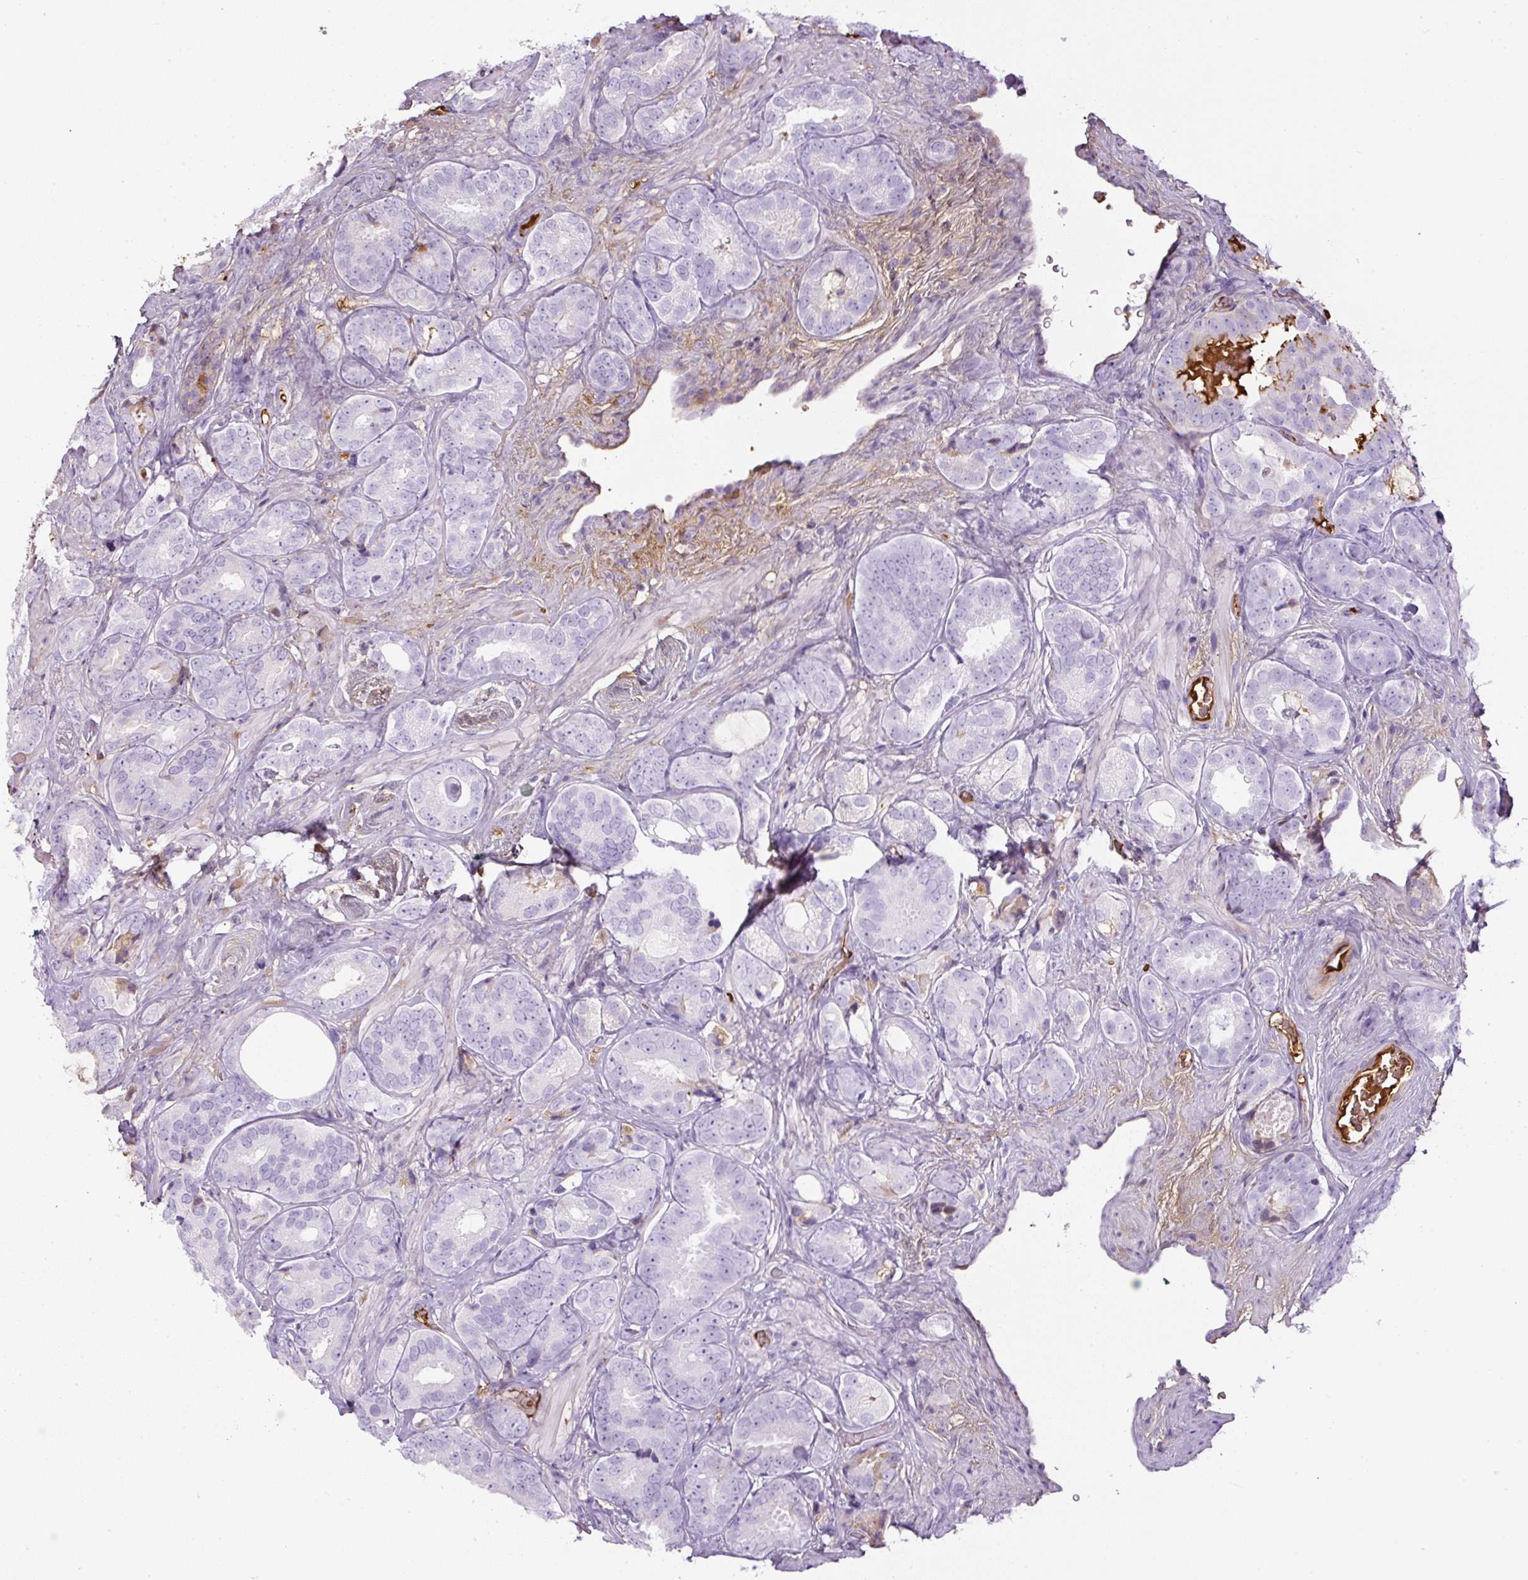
{"staining": {"intensity": "negative", "quantity": "none", "location": "none"}, "tissue": "prostate cancer", "cell_type": "Tumor cells", "image_type": "cancer", "snomed": [{"axis": "morphology", "description": "Adenocarcinoma, High grade"}, {"axis": "topography", "description": "Prostate"}], "caption": "Tumor cells are negative for brown protein staining in prostate cancer.", "gene": "APOA1", "patient": {"sex": "male", "age": 71}}